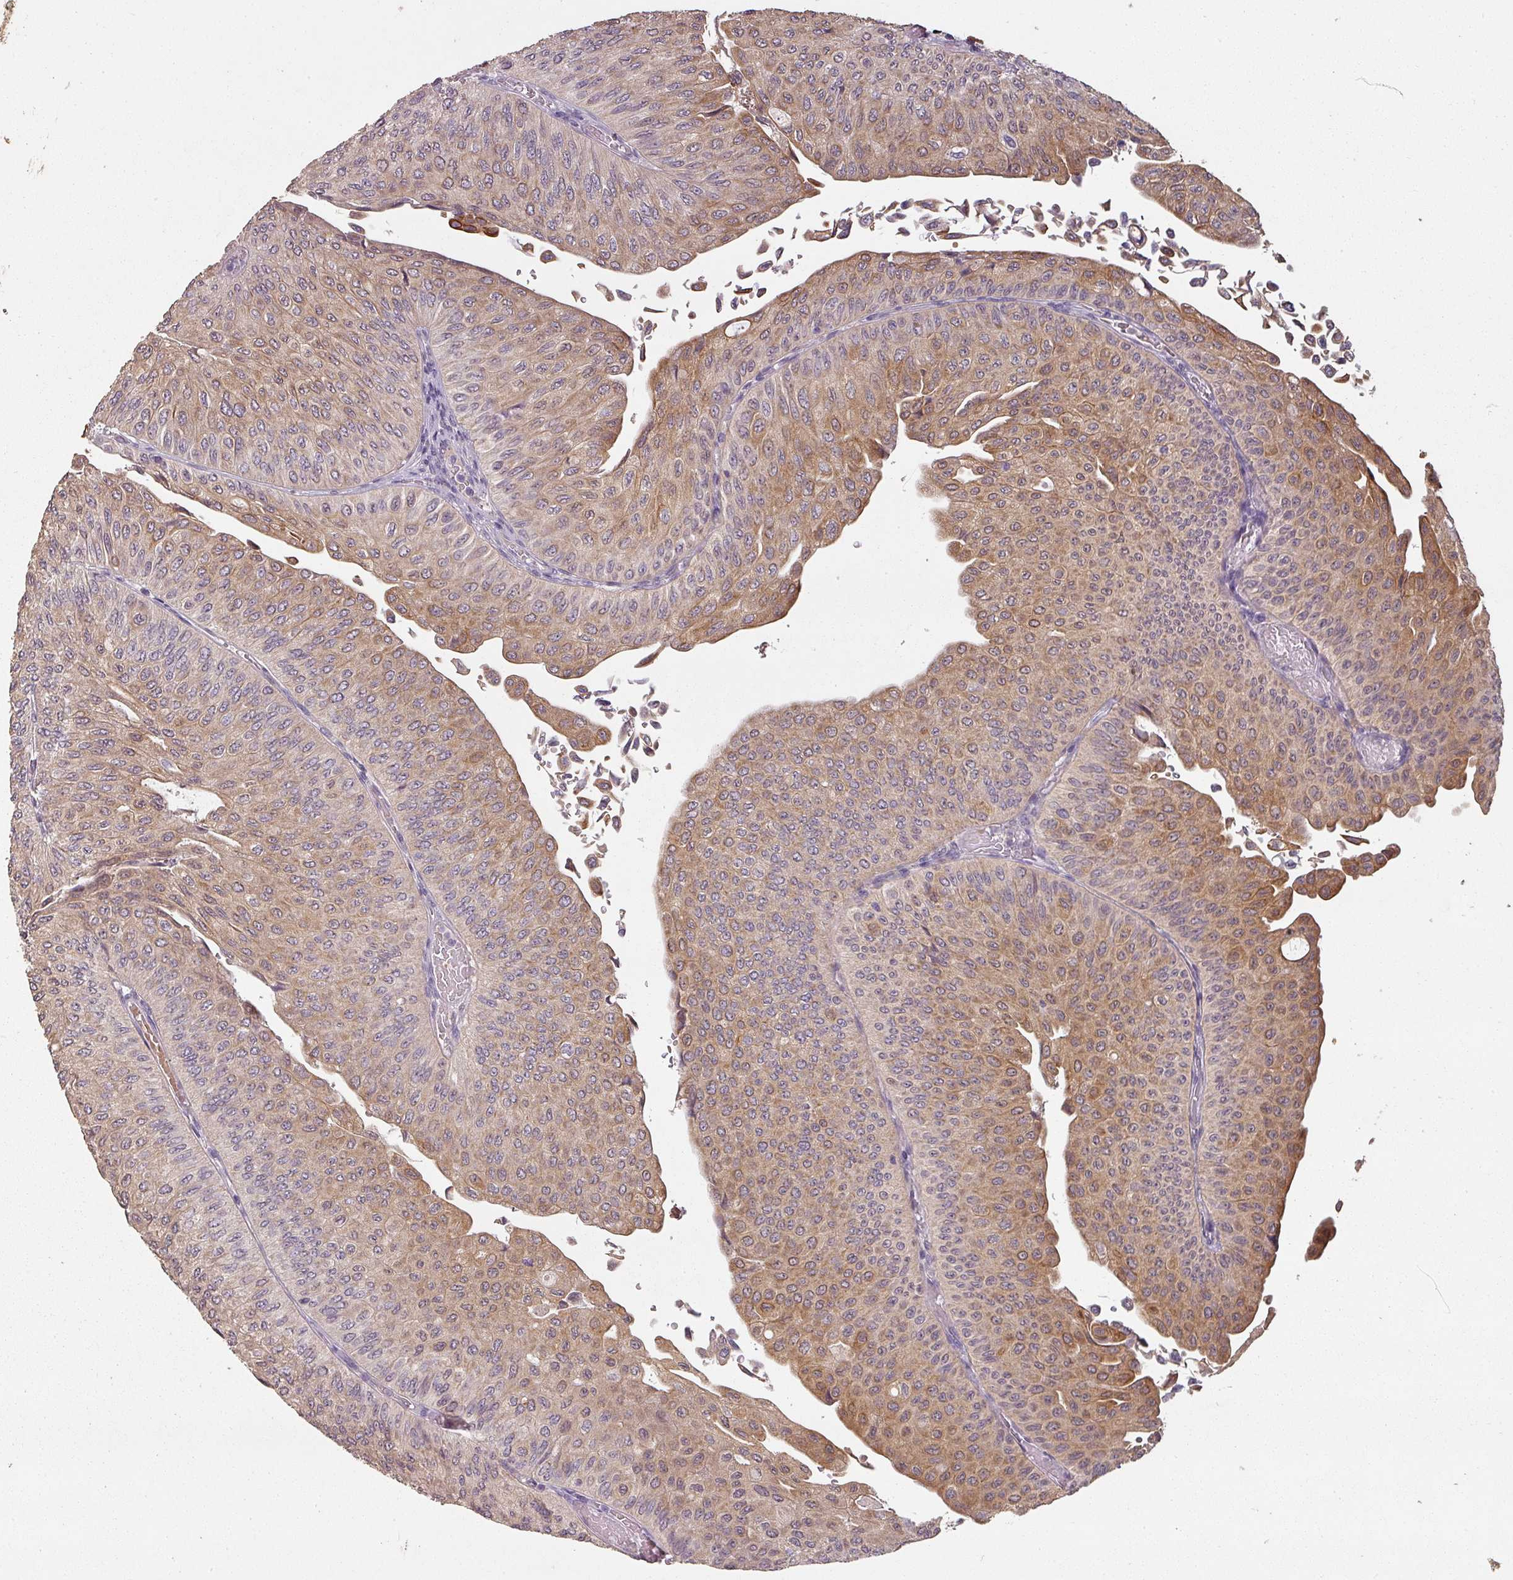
{"staining": {"intensity": "moderate", "quantity": "25%-75%", "location": "cytoplasmic/membranous"}, "tissue": "urothelial cancer", "cell_type": "Tumor cells", "image_type": "cancer", "snomed": [{"axis": "morphology", "description": "Urothelial carcinoma, NOS"}, {"axis": "topography", "description": "Urinary bladder"}], "caption": "Immunohistochemistry (IHC) of human urothelial cancer demonstrates medium levels of moderate cytoplasmic/membranous expression in about 25%-75% of tumor cells.", "gene": "LYPLA1", "patient": {"sex": "male", "age": 59}}